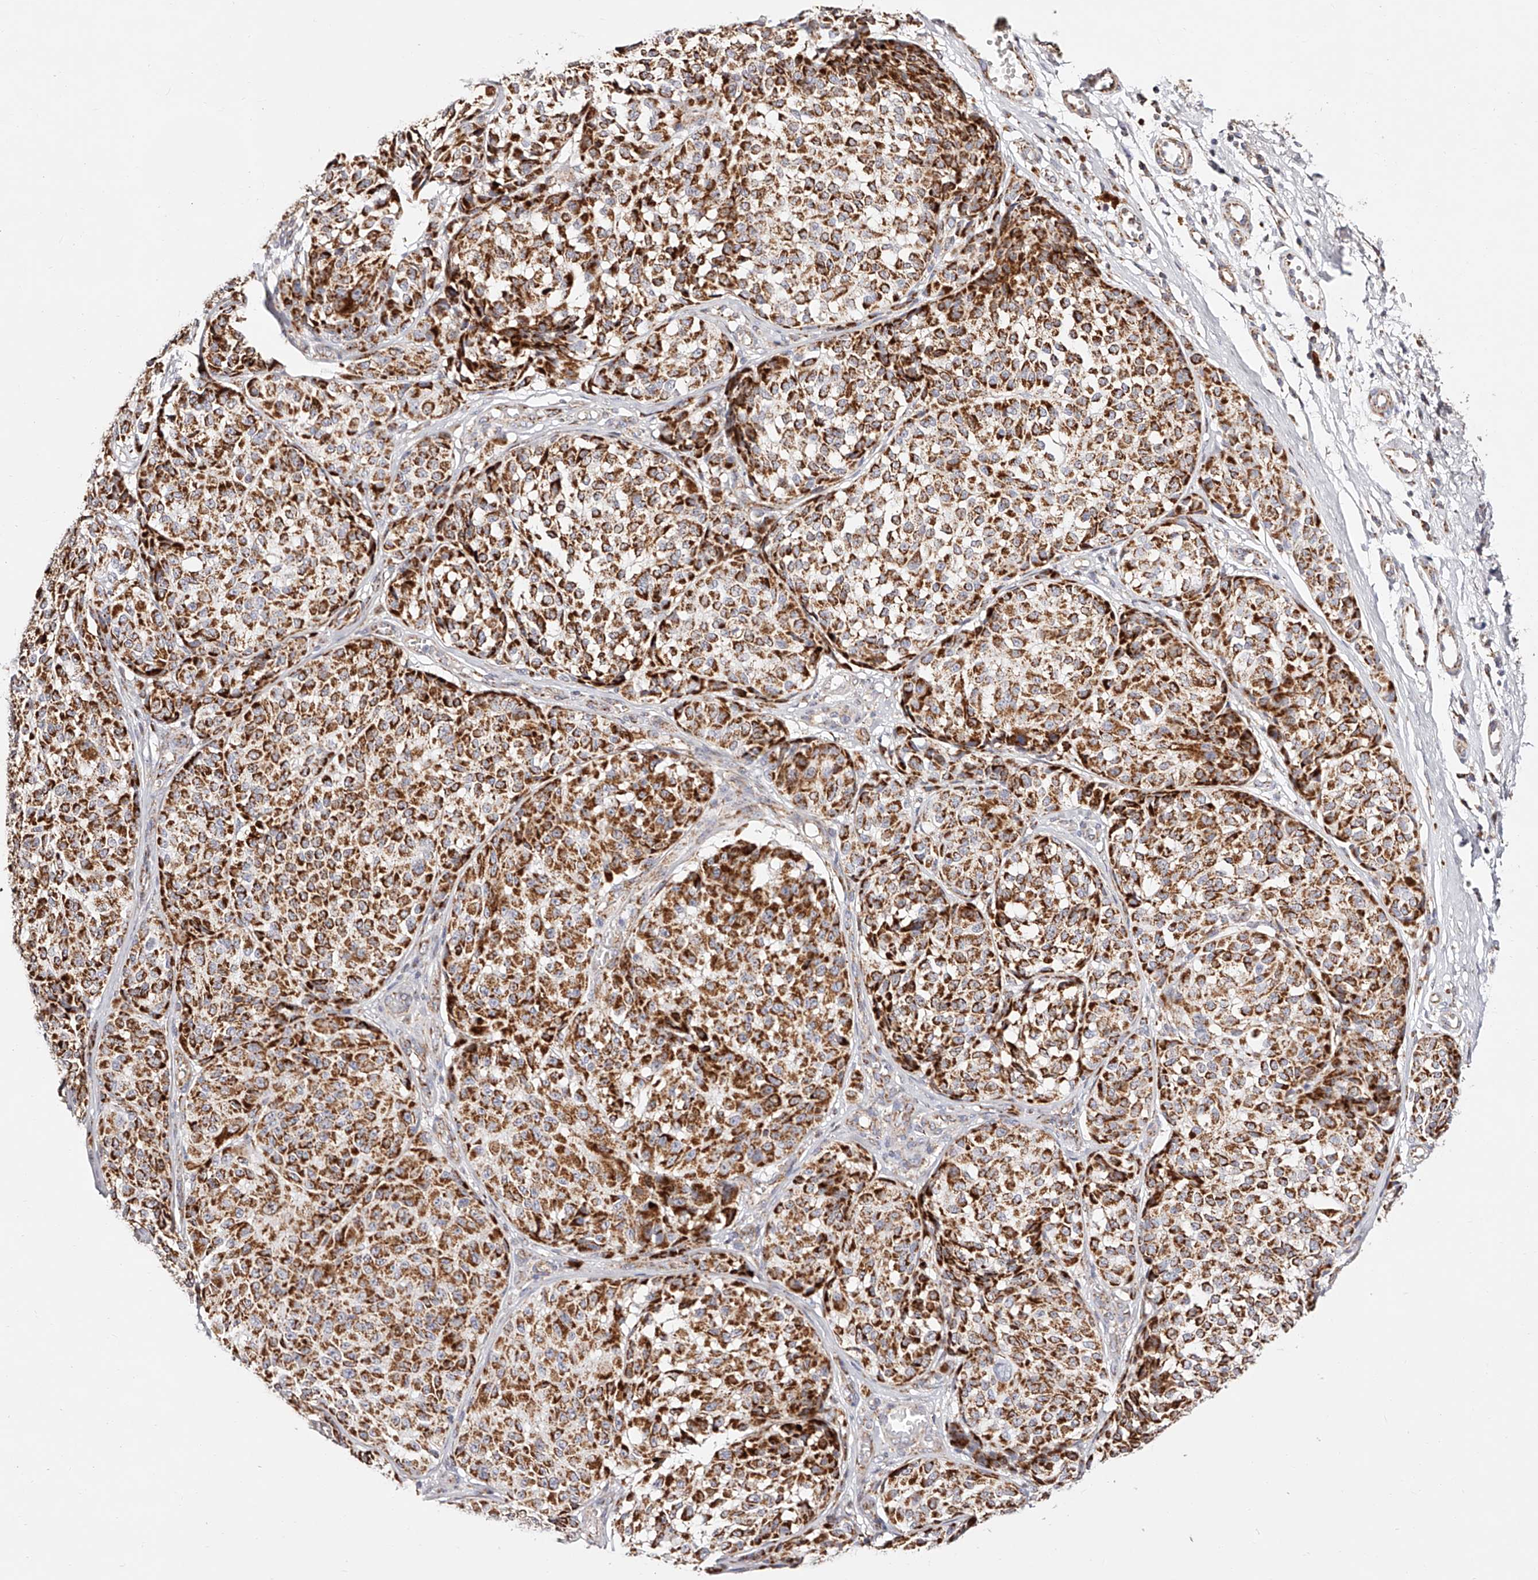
{"staining": {"intensity": "strong", "quantity": ">75%", "location": "cytoplasmic/membranous"}, "tissue": "melanoma", "cell_type": "Tumor cells", "image_type": "cancer", "snomed": [{"axis": "morphology", "description": "Malignant melanoma, NOS"}, {"axis": "topography", "description": "Skin"}], "caption": "IHC histopathology image of human malignant melanoma stained for a protein (brown), which exhibits high levels of strong cytoplasmic/membranous expression in approximately >75% of tumor cells.", "gene": "NDUFV3", "patient": {"sex": "male", "age": 83}}